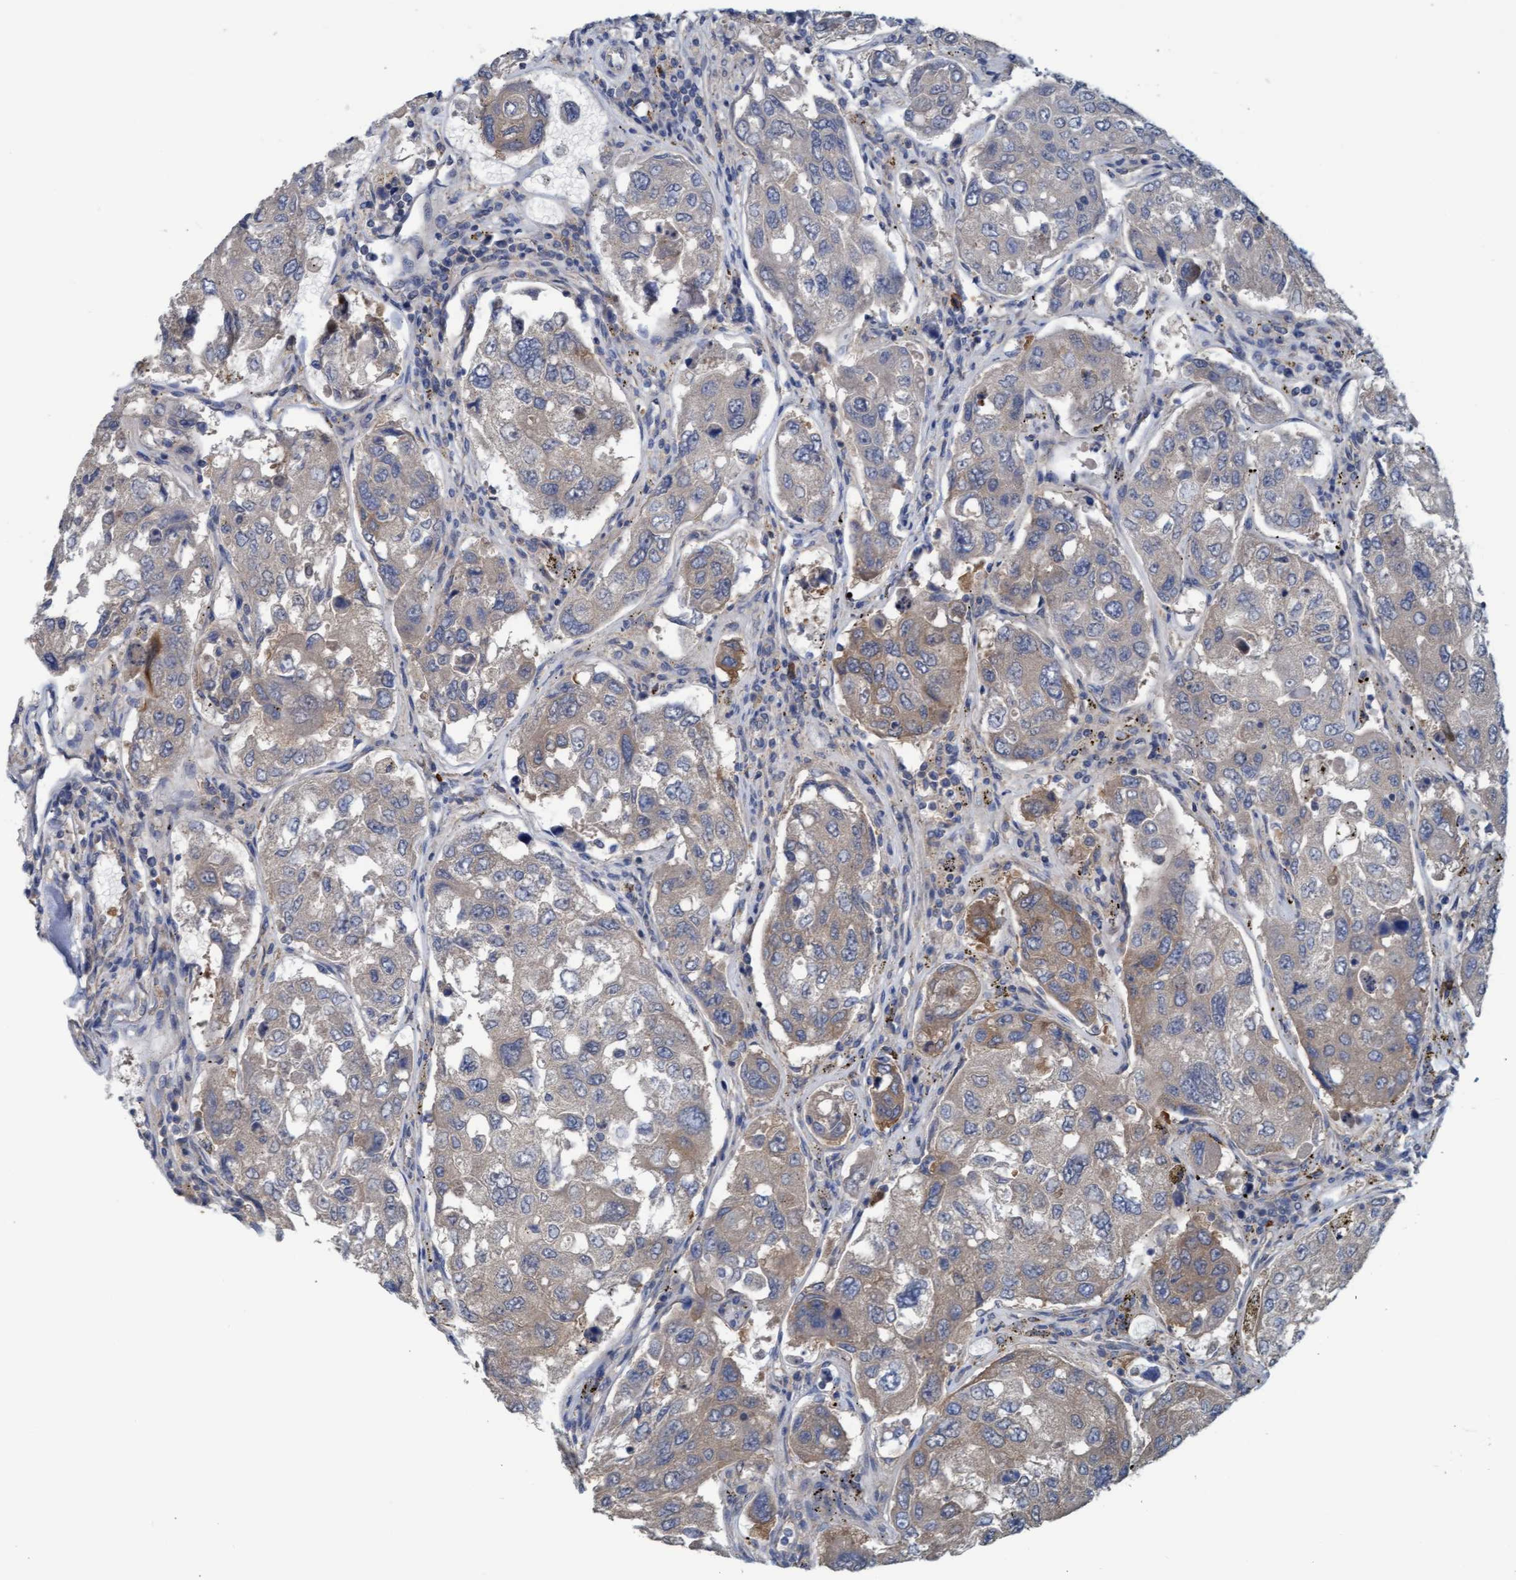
{"staining": {"intensity": "moderate", "quantity": "<25%", "location": "cytoplasmic/membranous"}, "tissue": "urothelial cancer", "cell_type": "Tumor cells", "image_type": "cancer", "snomed": [{"axis": "morphology", "description": "Urothelial carcinoma, High grade"}, {"axis": "topography", "description": "Lymph node"}, {"axis": "topography", "description": "Urinary bladder"}], "caption": "Brown immunohistochemical staining in human high-grade urothelial carcinoma exhibits moderate cytoplasmic/membranous positivity in approximately <25% of tumor cells.", "gene": "LRSAM1", "patient": {"sex": "male", "age": 51}}